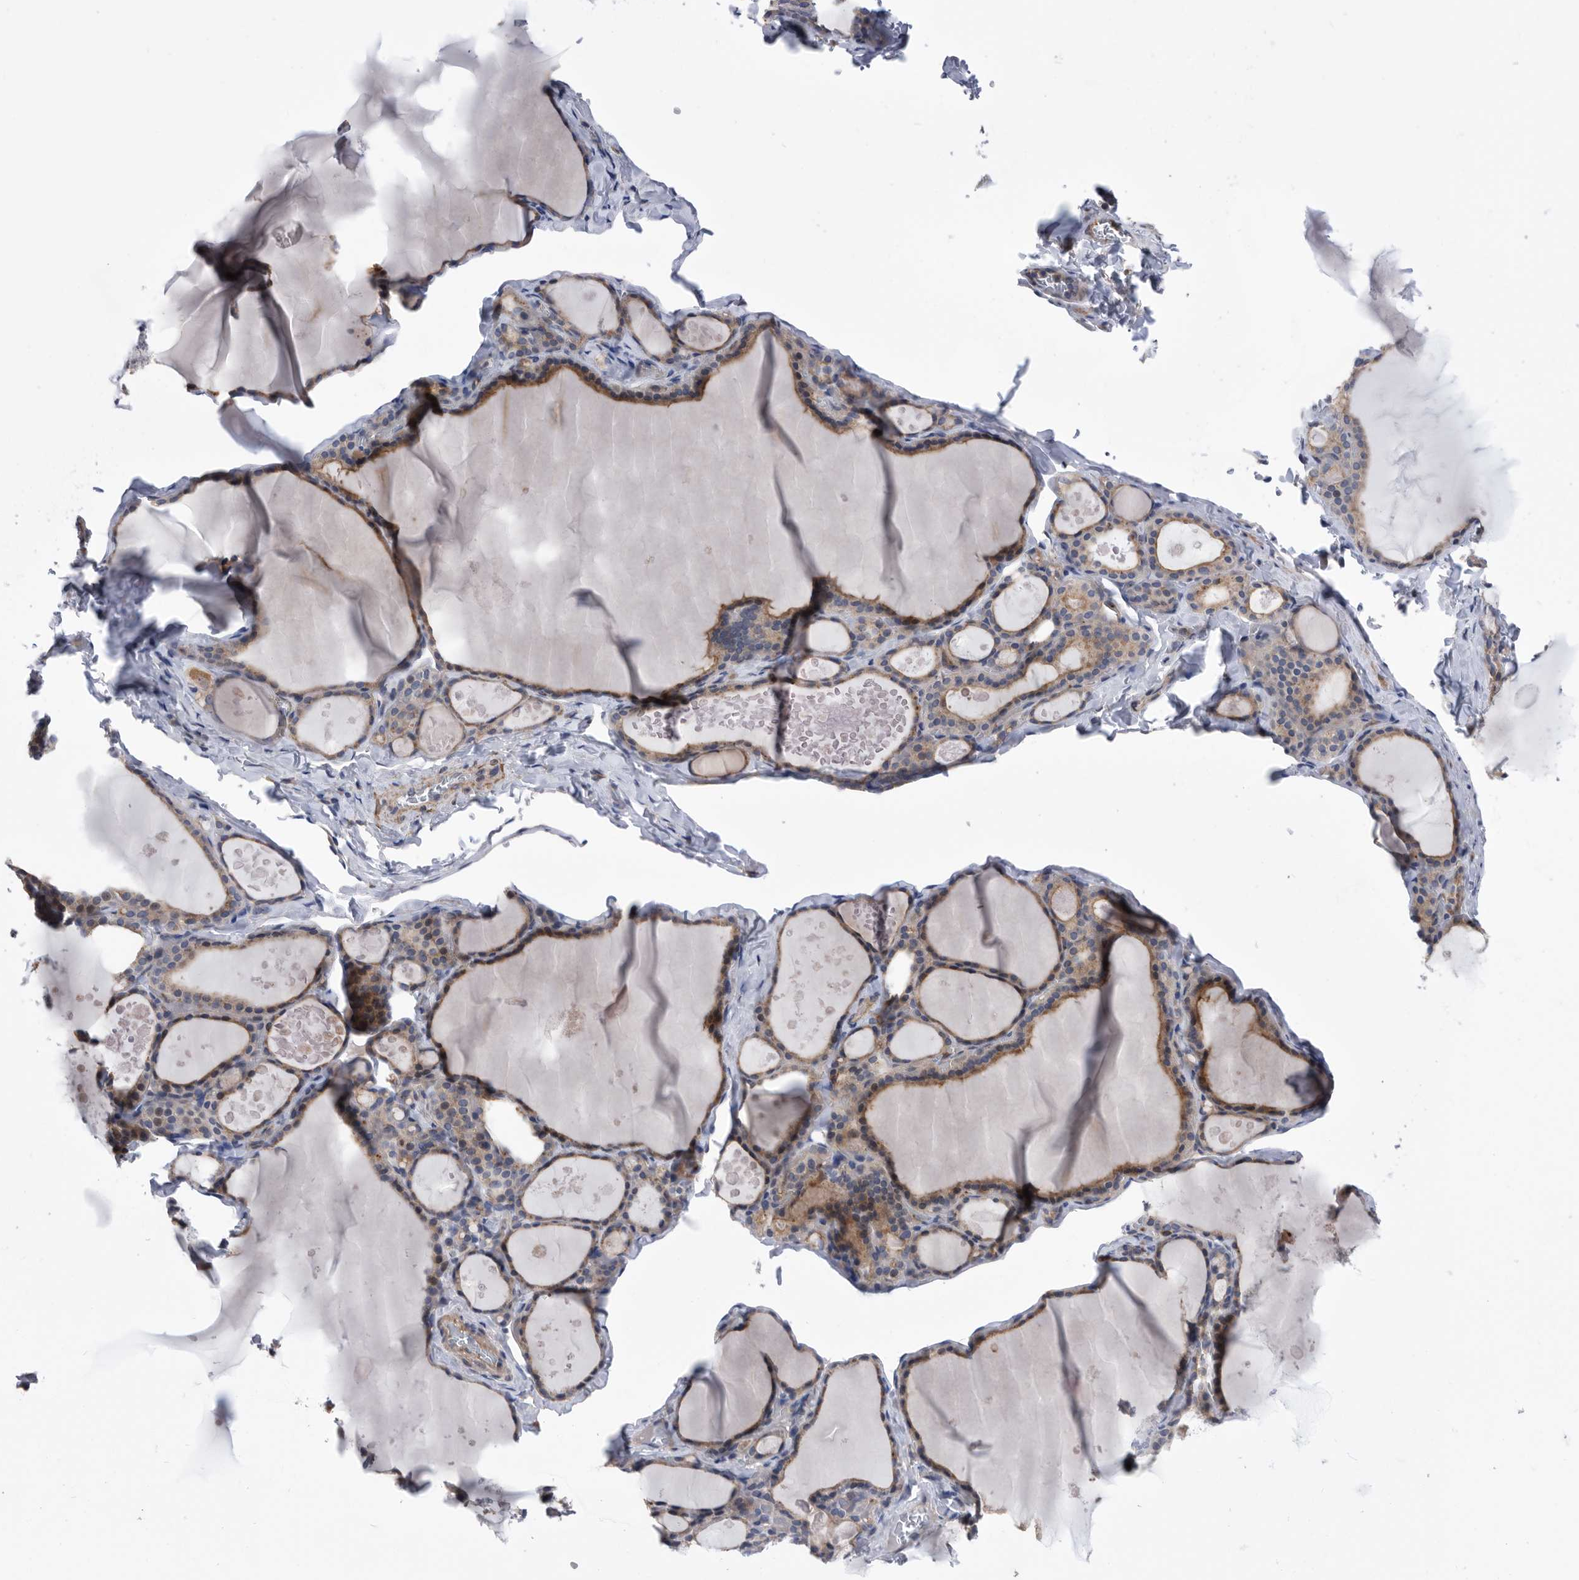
{"staining": {"intensity": "moderate", "quantity": ">75%", "location": "cytoplasmic/membranous"}, "tissue": "thyroid gland", "cell_type": "Glandular cells", "image_type": "normal", "snomed": [{"axis": "morphology", "description": "Normal tissue, NOS"}, {"axis": "topography", "description": "Thyroid gland"}], "caption": "Brown immunohistochemical staining in benign thyroid gland reveals moderate cytoplasmic/membranous expression in about >75% of glandular cells.", "gene": "BAIAP3", "patient": {"sex": "male", "age": 56}}